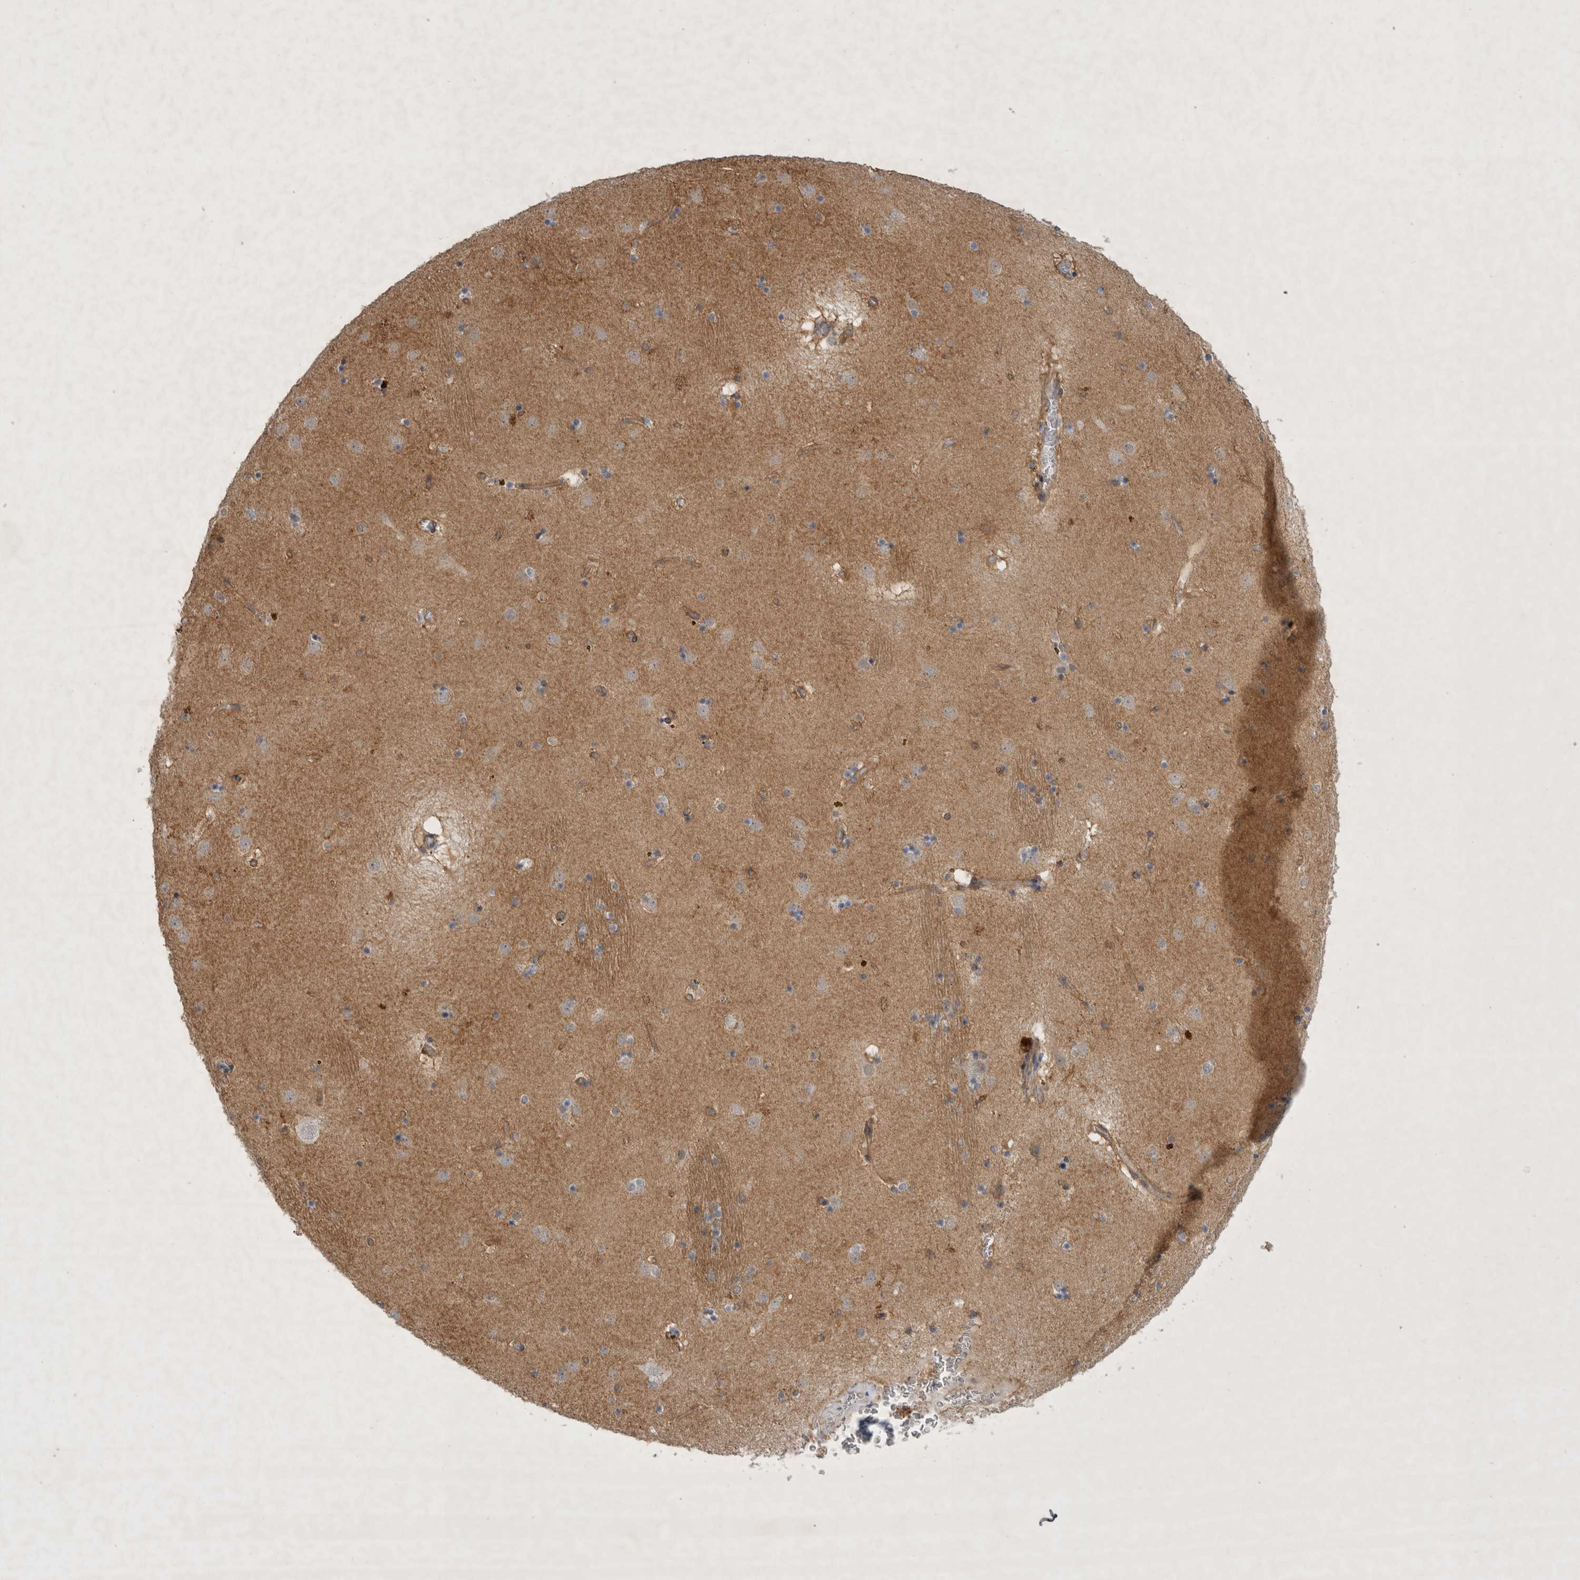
{"staining": {"intensity": "negative", "quantity": "none", "location": "none"}, "tissue": "caudate", "cell_type": "Glial cells", "image_type": "normal", "snomed": [{"axis": "morphology", "description": "Normal tissue, NOS"}, {"axis": "topography", "description": "Lateral ventricle wall"}], "caption": "Micrograph shows no significant protein positivity in glial cells of unremarkable caudate. (DAB (3,3'-diaminobenzidine) immunohistochemistry with hematoxylin counter stain).", "gene": "PARP11", "patient": {"sex": "male", "age": 70}}